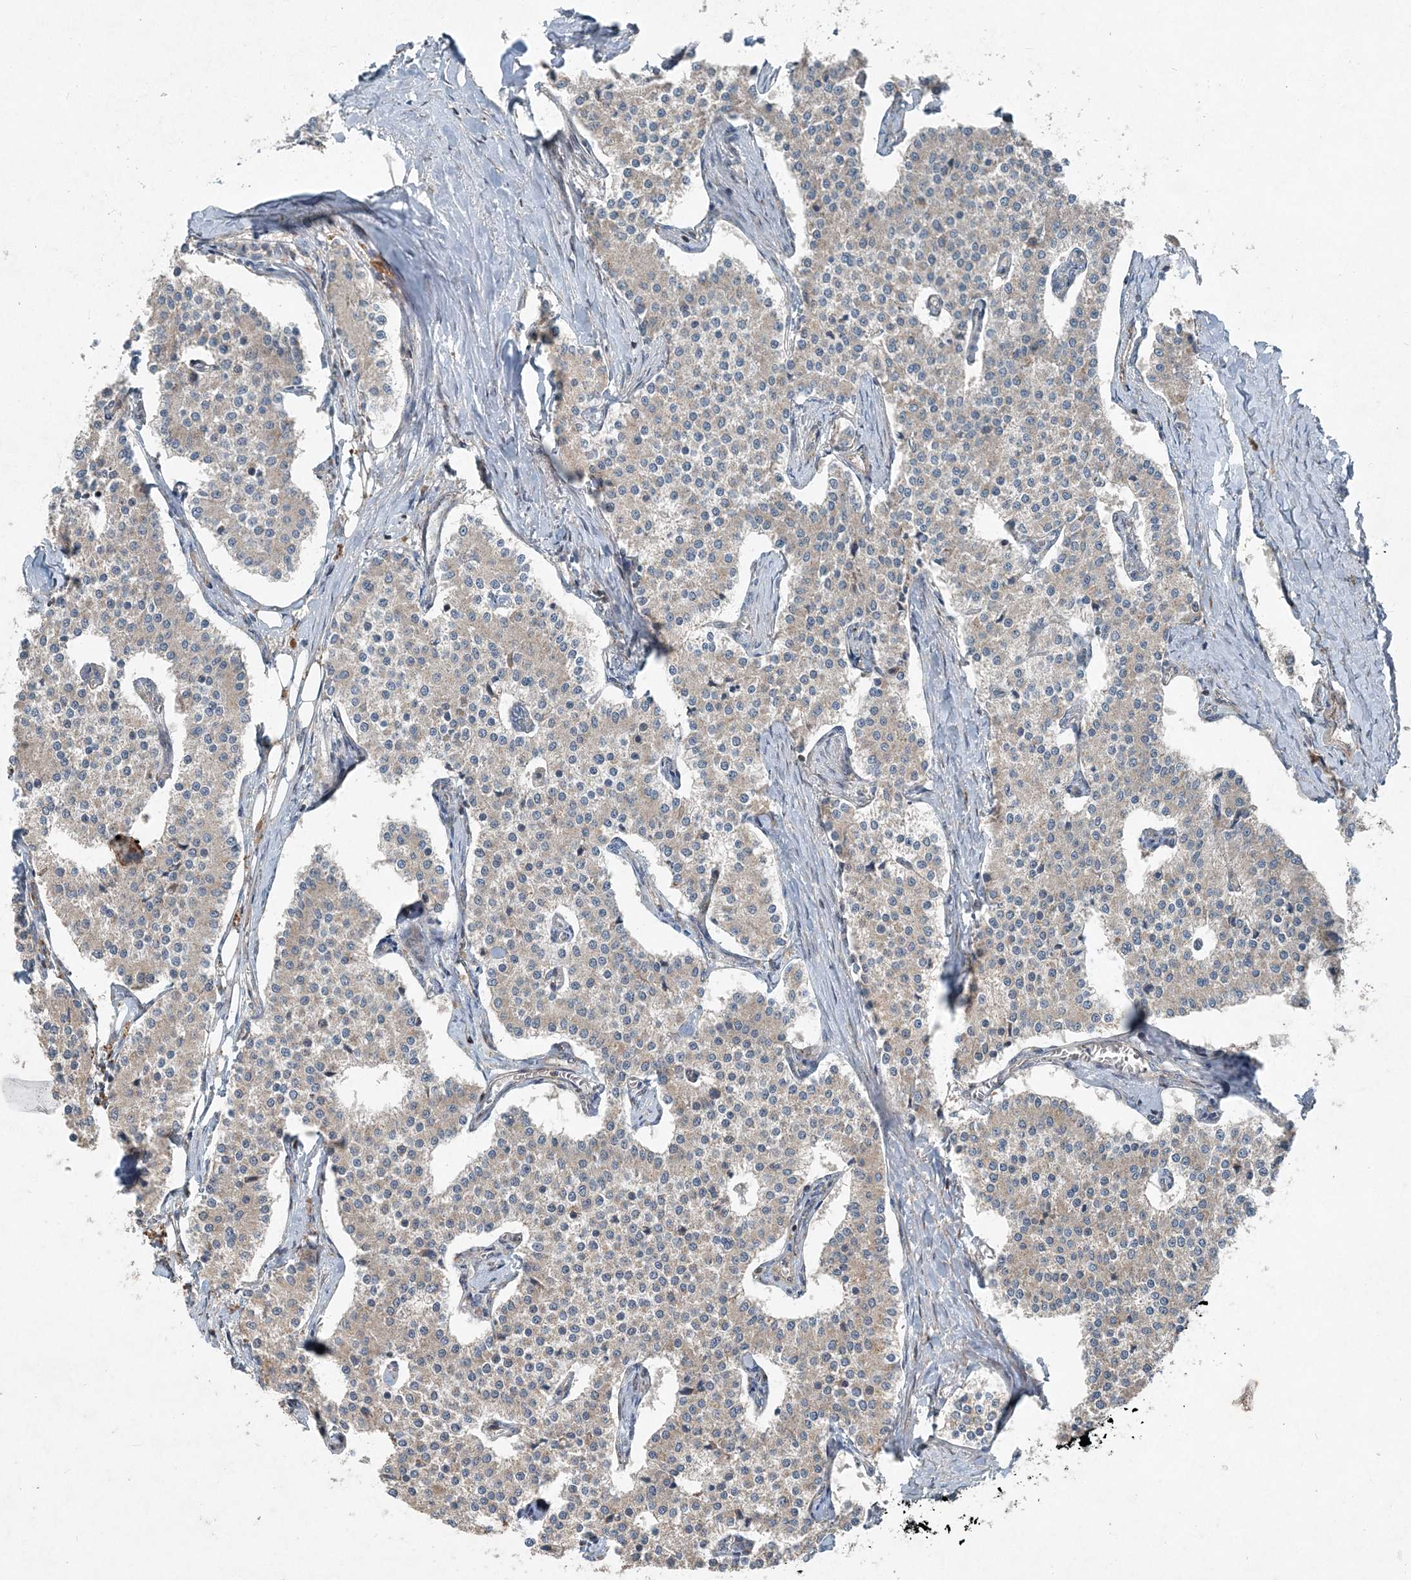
{"staining": {"intensity": "weak", "quantity": ">75%", "location": "cytoplasmic/membranous"}, "tissue": "carcinoid", "cell_type": "Tumor cells", "image_type": "cancer", "snomed": [{"axis": "morphology", "description": "Carcinoid, malignant, NOS"}, {"axis": "topography", "description": "Colon"}], "caption": "A brown stain highlights weak cytoplasmic/membranous expression of a protein in carcinoid (malignant) tumor cells.", "gene": "INTU", "patient": {"sex": "female", "age": 52}}